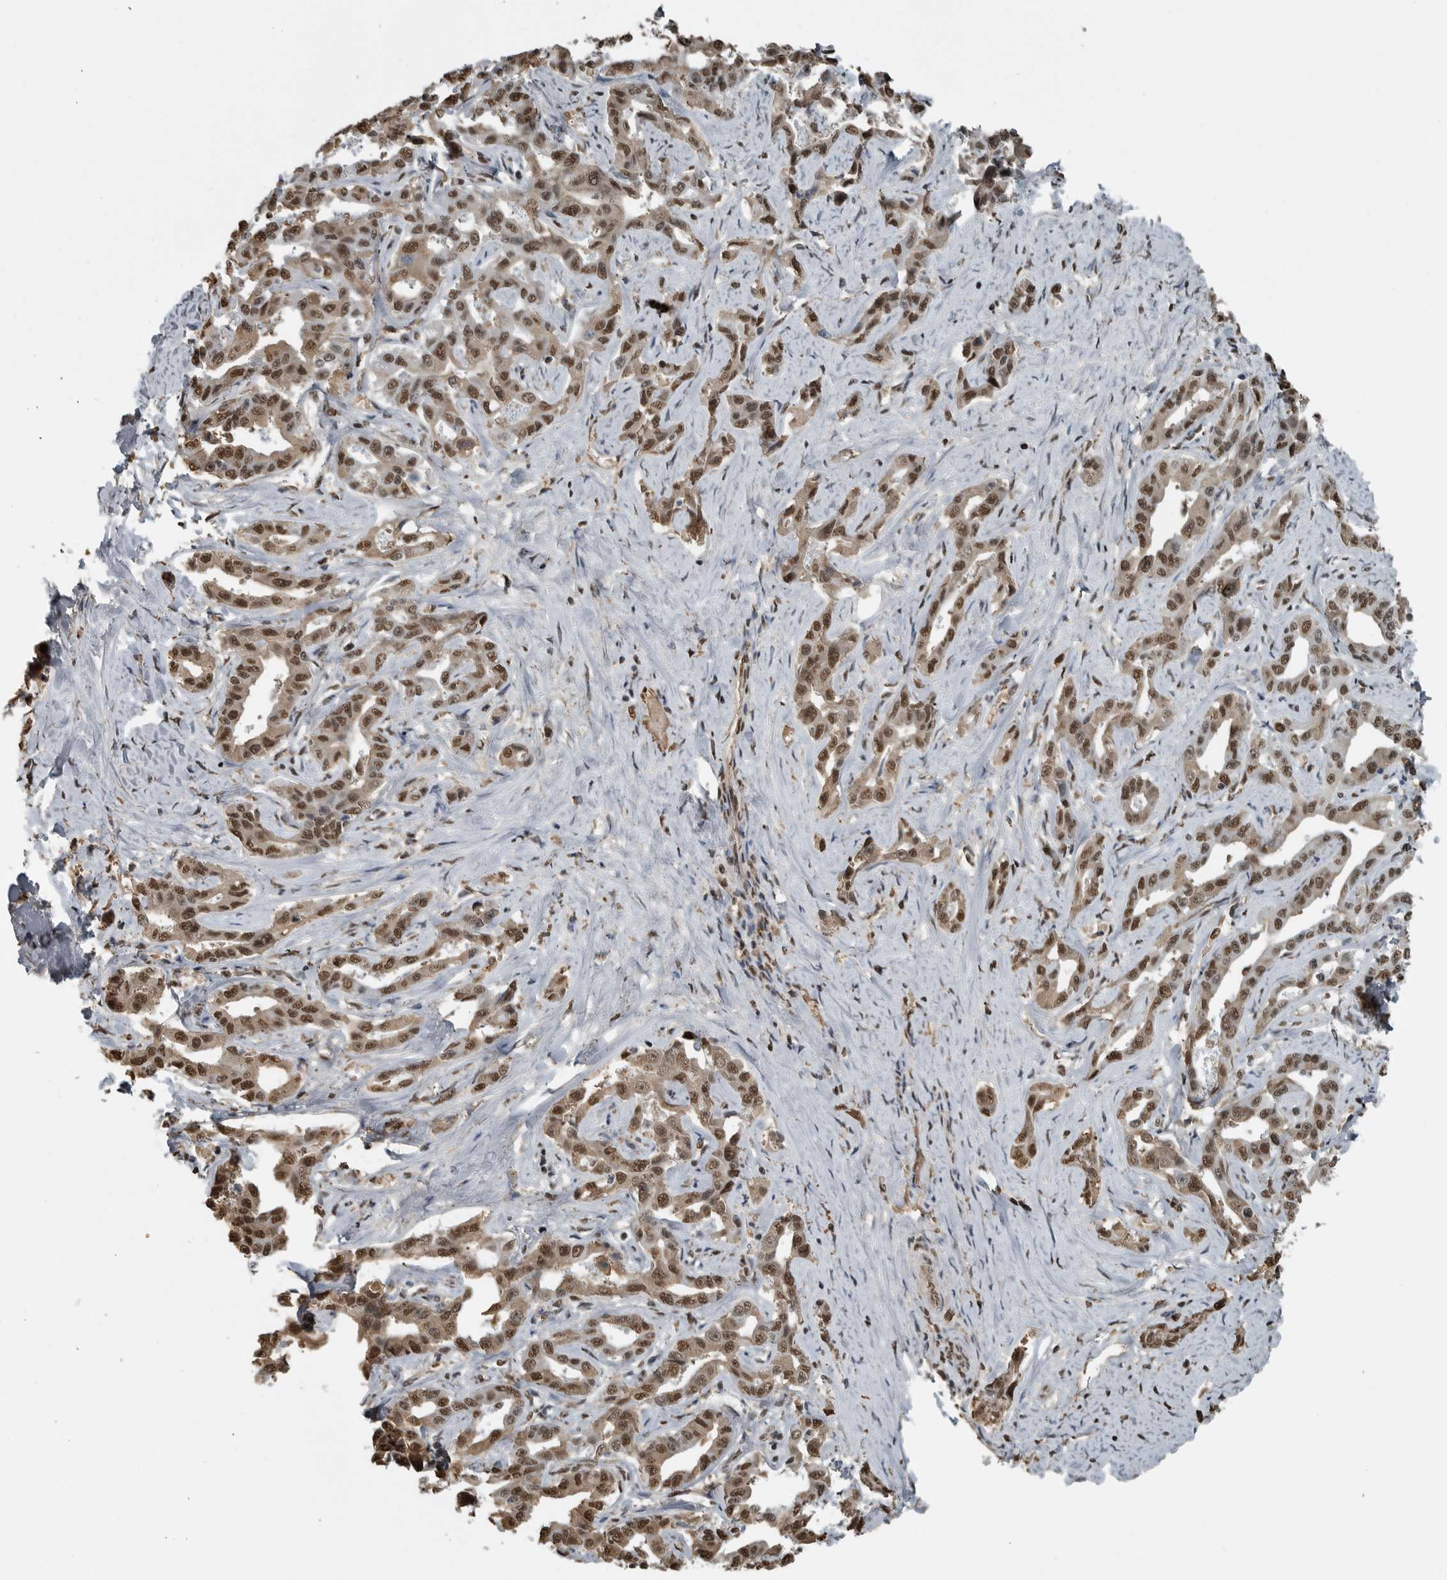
{"staining": {"intensity": "strong", "quantity": ">75%", "location": "nuclear"}, "tissue": "liver cancer", "cell_type": "Tumor cells", "image_type": "cancer", "snomed": [{"axis": "morphology", "description": "Cholangiocarcinoma"}, {"axis": "topography", "description": "Liver"}], "caption": "A micrograph of liver cancer (cholangiocarcinoma) stained for a protein displays strong nuclear brown staining in tumor cells.", "gene": "TGS1", "patient": {"sex": "male", "age": 59}}